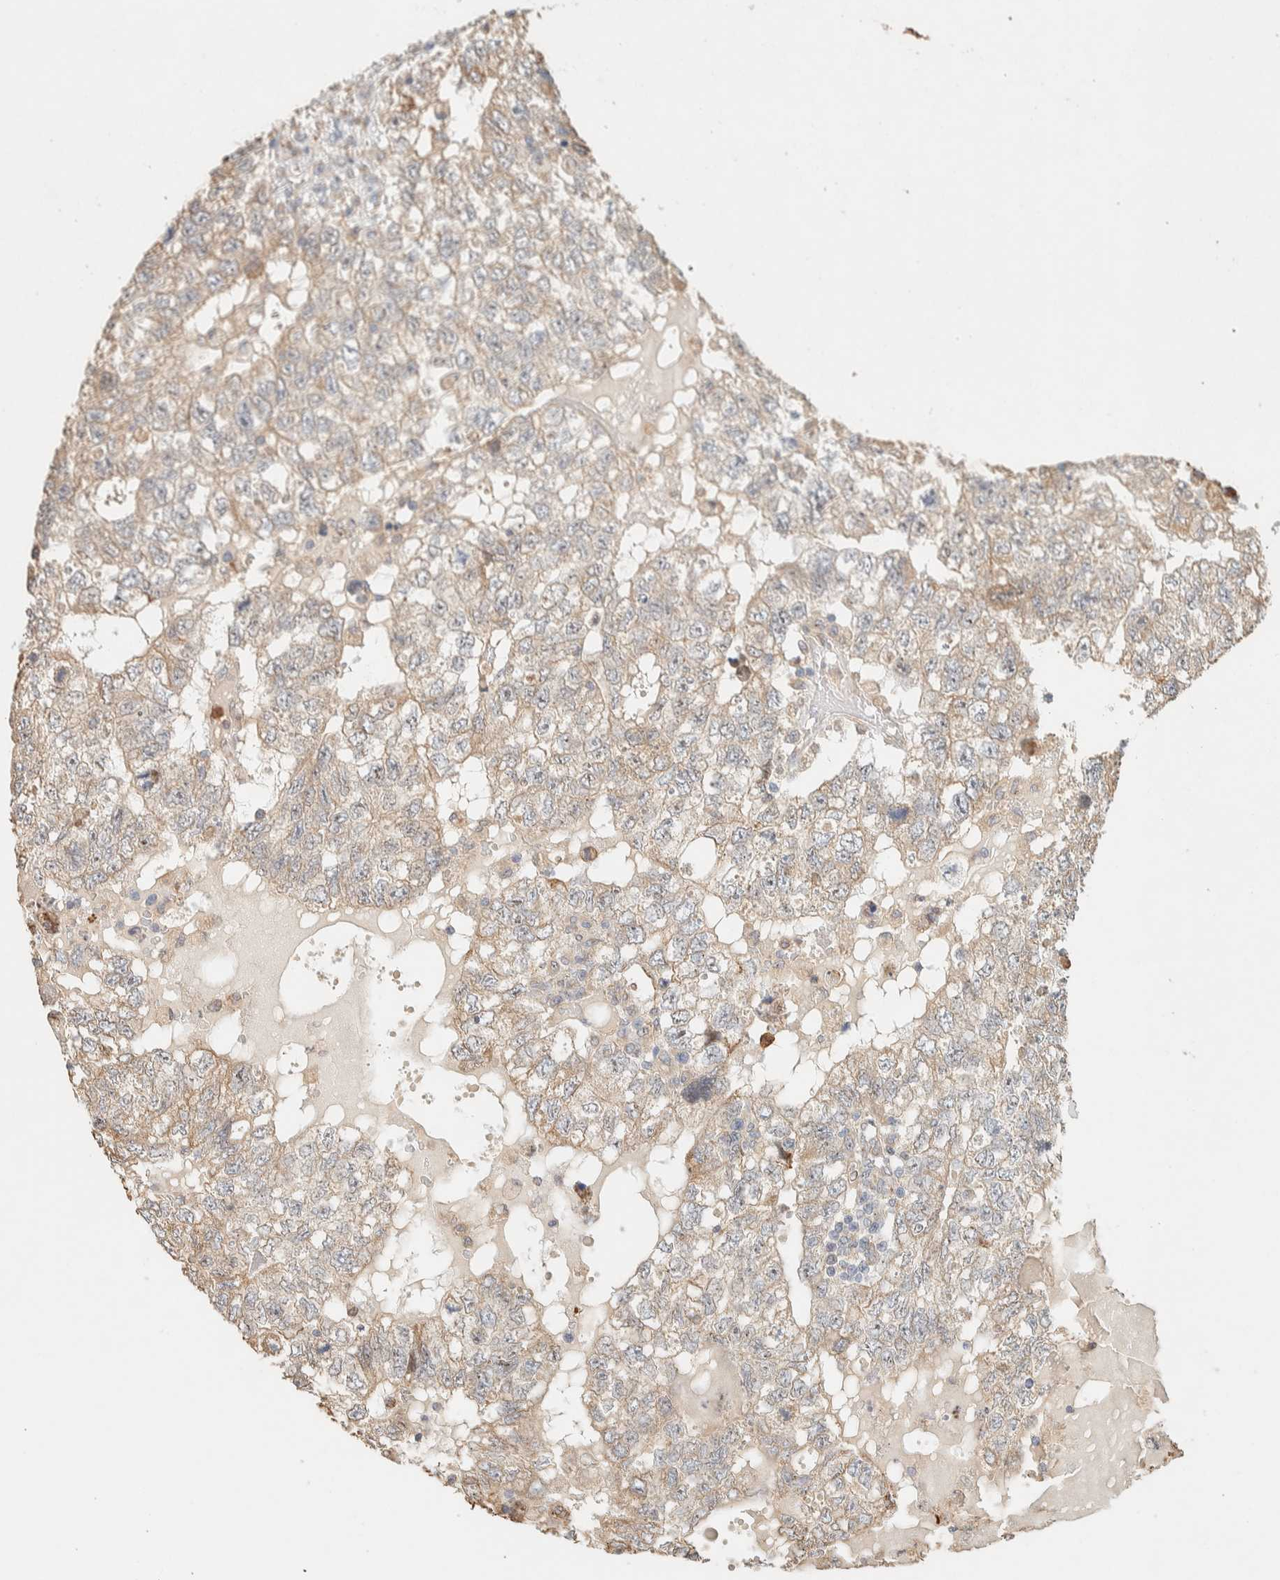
{"staining": {"intensity": "weak", "quantity": ">75%", "location": "cytoplasmic/membranous"}, "tissue": "testis cancer", "cell_type": "Tumor cells", "image_type": "cancer", "snomed": [{"axis": "morphology", "description": "Carcinoma, Embryonal, NOS"}, {"axis": "topography", "description": "Testis"}], "caption": "Immunohistochemical staining of human testis cancer (embryonal carcinoma) shows weak cytoplasmic/membranous protein expression in approximately >75% of tumor cells.", "gene": "TTC3", "patient": {"sex": "male", "age": 36}}